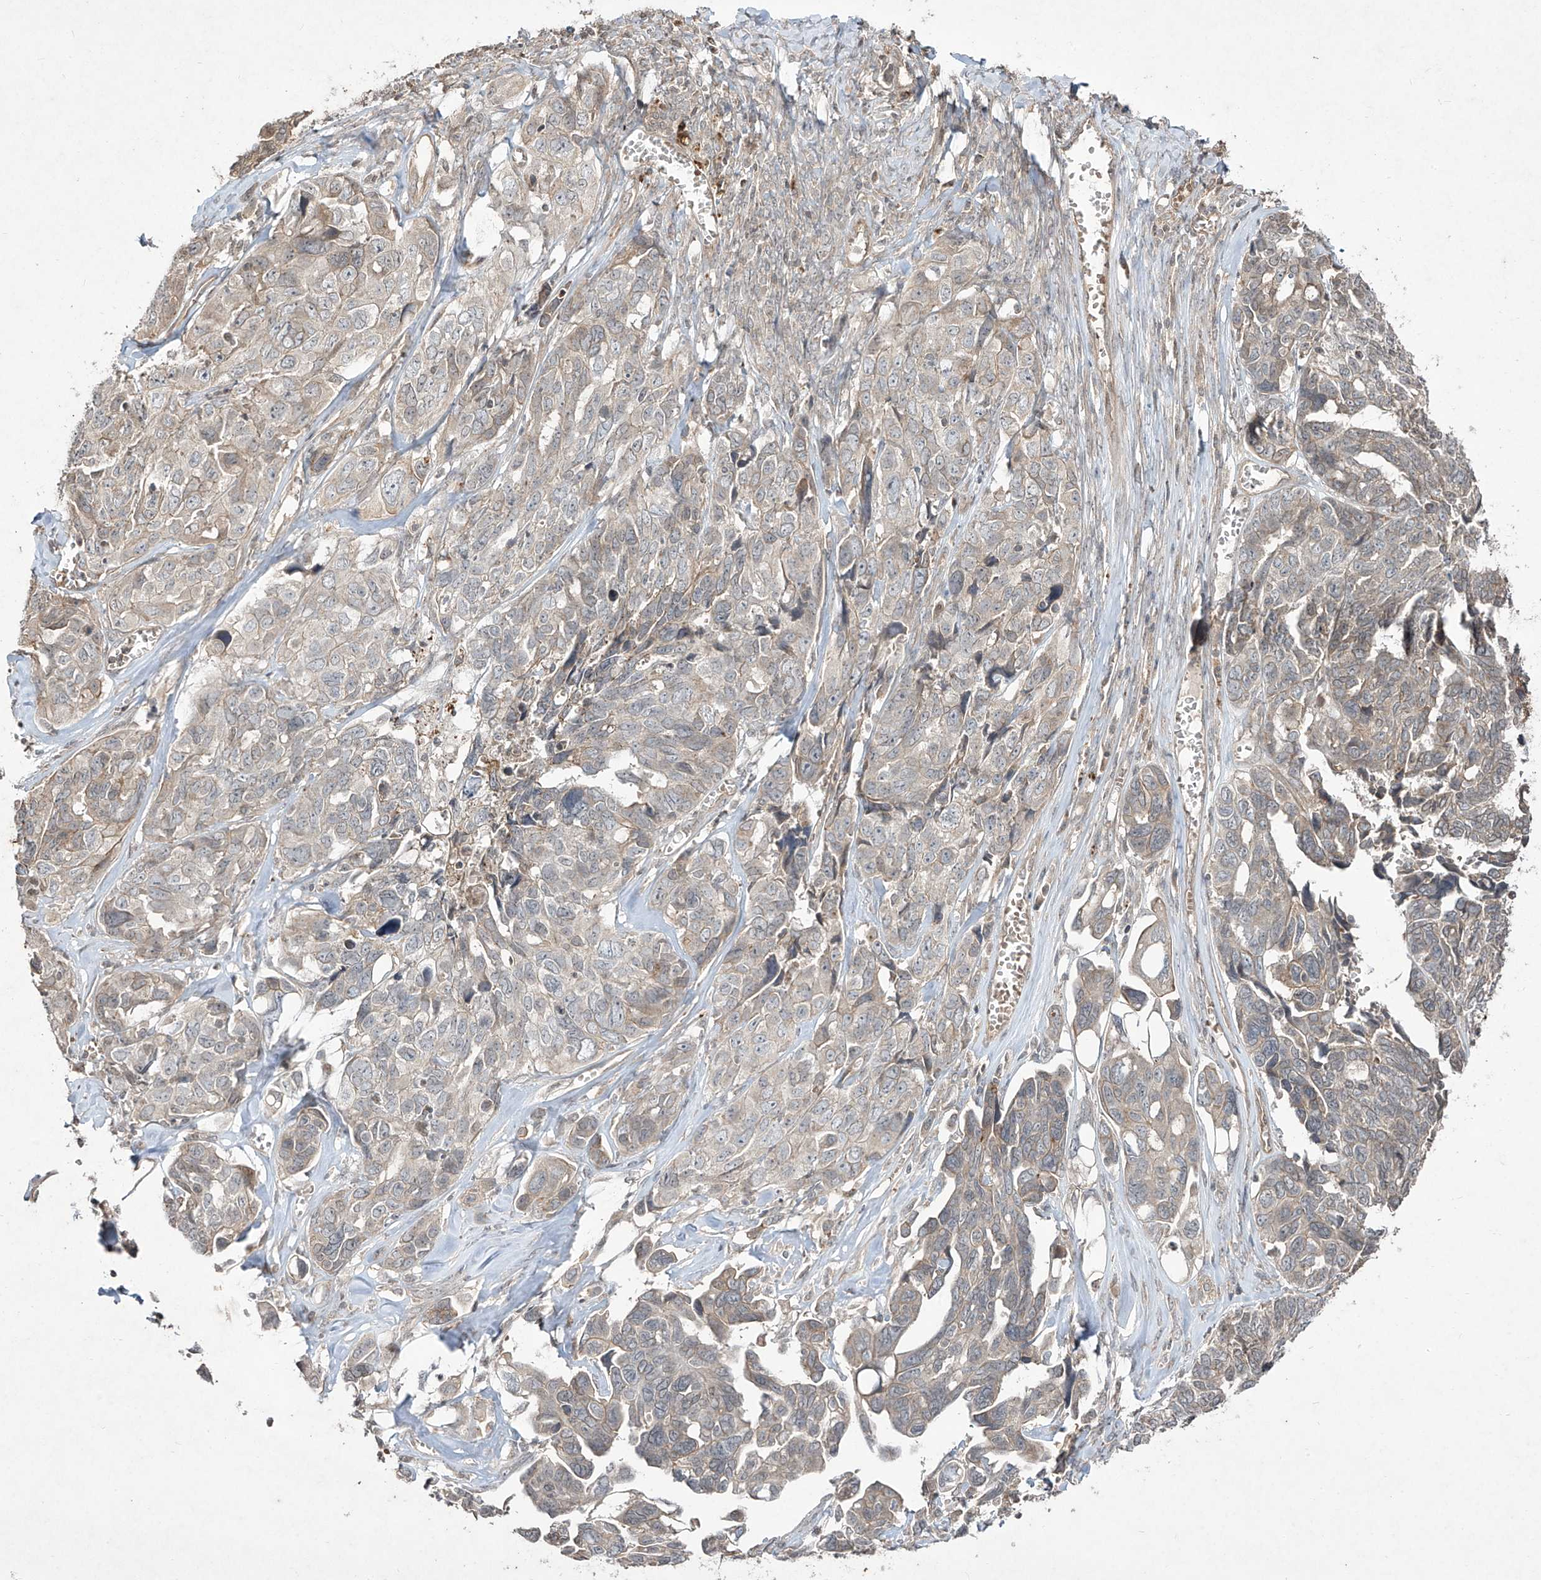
{"staining": {"intensity": "weak", "quantity": "25%-75%", "location": "cytoplasmic/membranous"}, "tissue": "ovarian cancer", "cell_type": "Tumor cells", "image_type": "cancer", "snomed": [{"axis": "morphology", "description": "Cystadenocarcinoma, serous, NOS"}, {"axis": "topography", "description": "Ovary"}], "caption": "Ovarian serous cystadenocarcinoma stained for a protein displays weak cytoplasmic/membranous positivity in tumor cells.", "gene": "MATN2", "patient": {"sex": "female", "age": 79}}